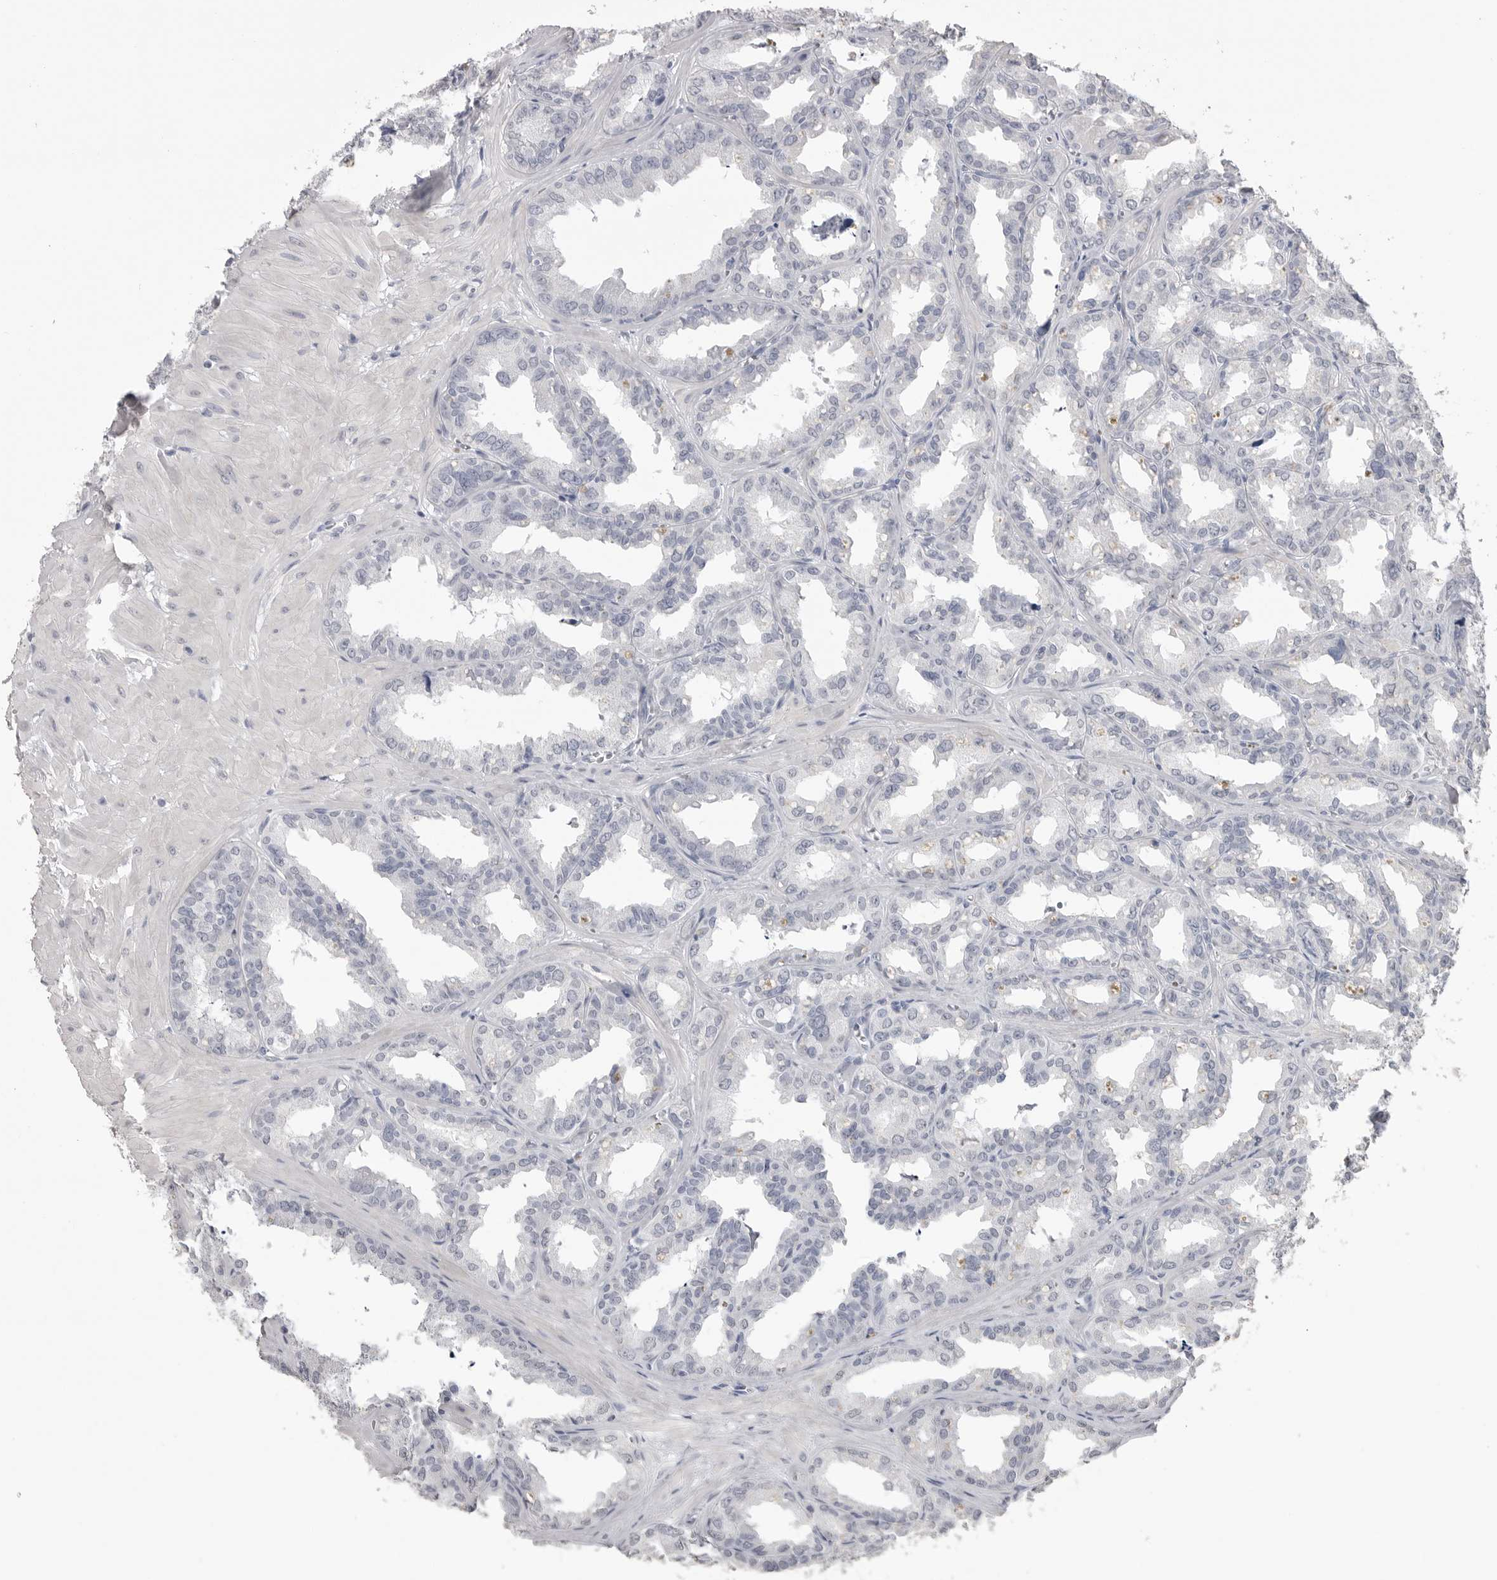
{"staining": {"intensity": "negative", "quantity": "none", "location": "none"}, "tissue": "seminal vesicle", "cell_type": "Glandular cells", "image_type": "normal", "snomed": [{"axis": "morphology", "description": "Normal tissue, NOS"}, {"axis": "topography", "description": "Prostate"}, {"axis": "topography", "description": "Seminal veicle"}], "caption": "Immunohistochemistry (IHC) of unremarkable human seminal vesicle exhibits no expression in glandular cells.", "gene": "ICAM5", "patient": {"sex": "male", "age": 51}}